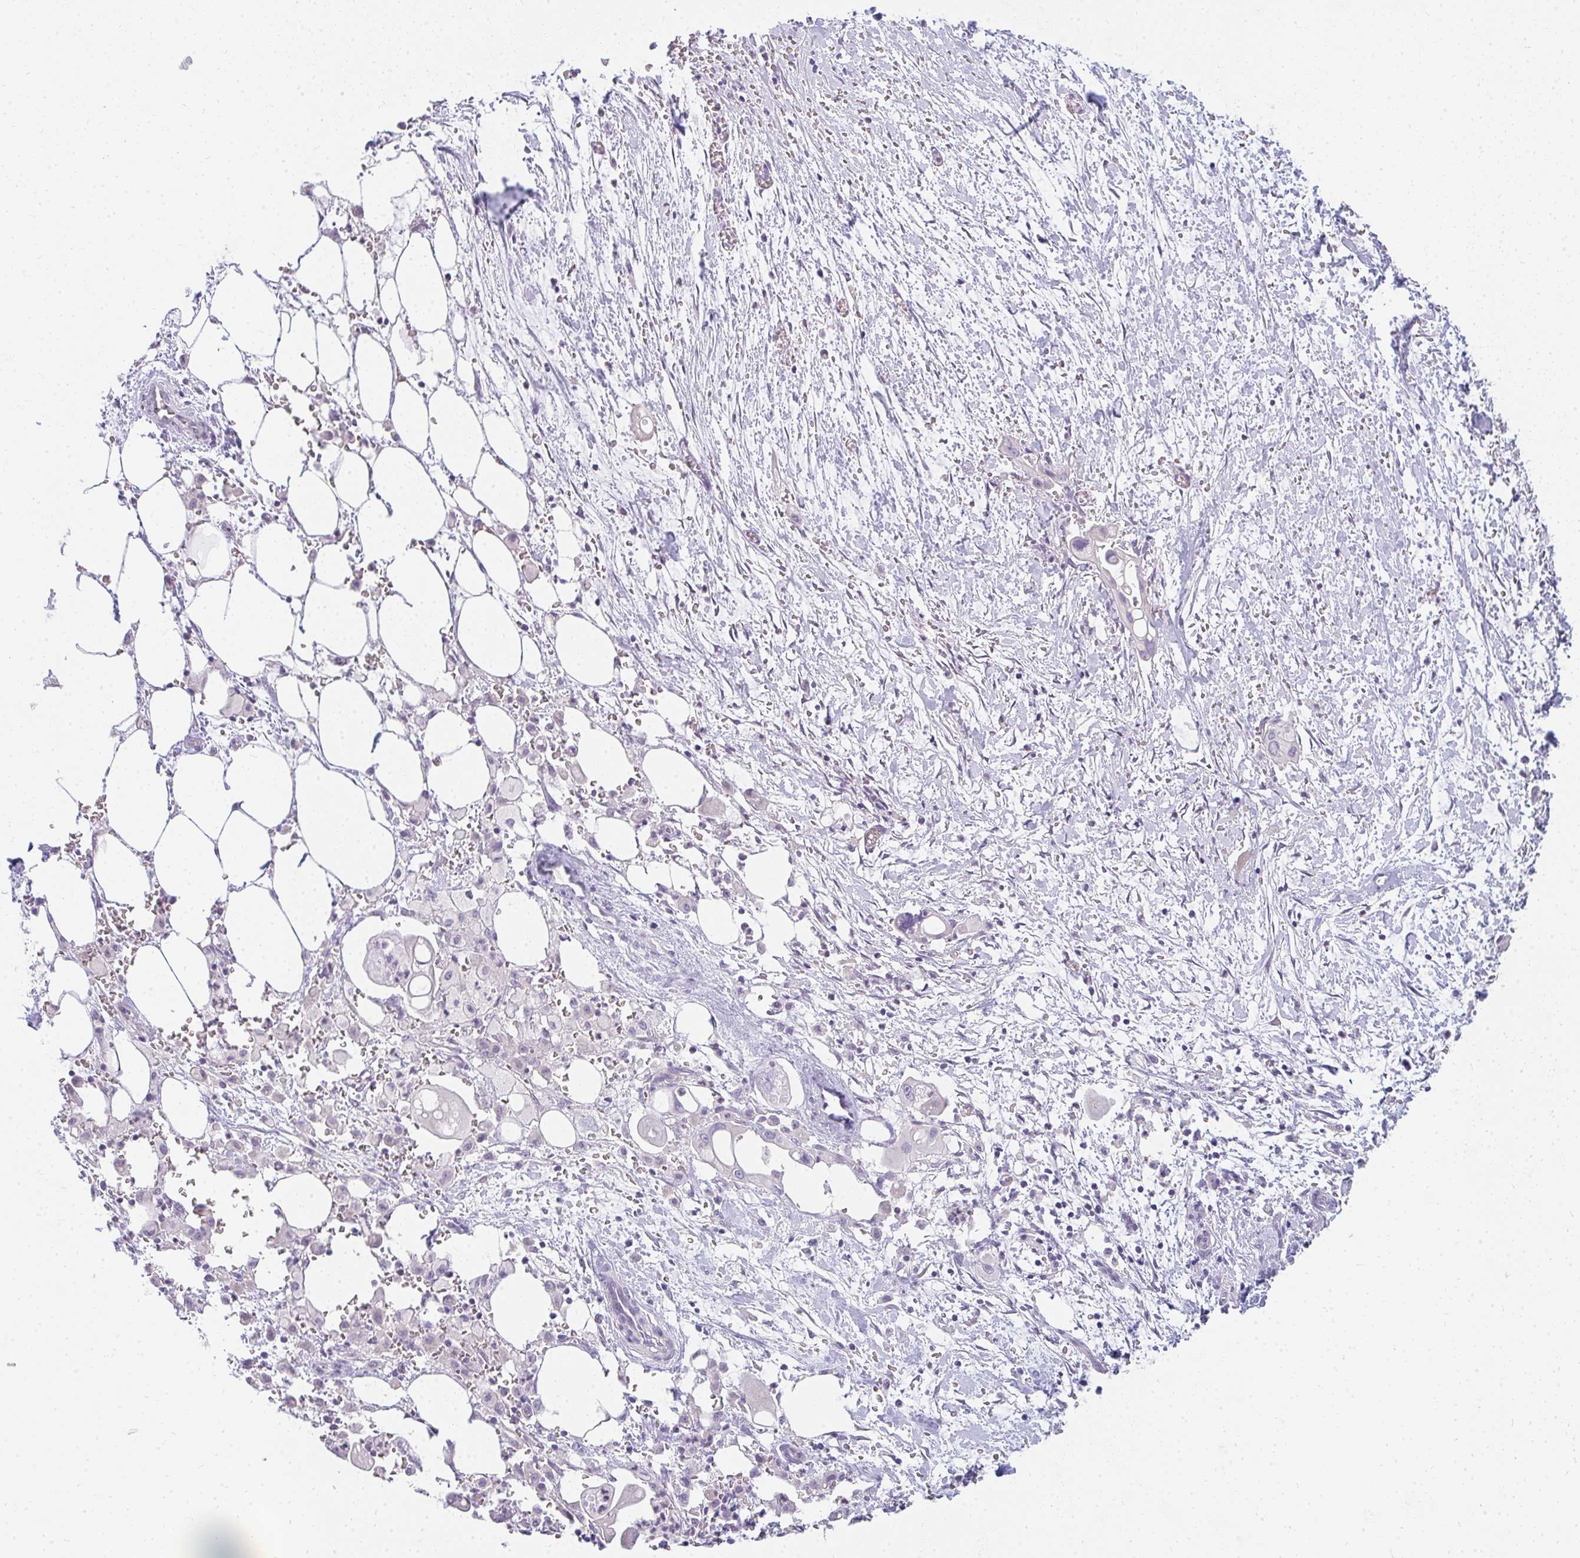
{"staining": {"intensity": "negative", "quantity": "none", "location": "none"}, "tissue": "pancreatic cancer", "cell_type": "Tumor cells", "image_type": "cancer", "snomed": [{"axis": "morphology", "description": "Adenocarcinoma, NOS"}, {"axis": "topography", "description": "Pancreas"}], "caption": "Pancreatic cancer was stained to show a protein in brown. There is no significant positivity in tumor cells.", "gene": "PPP1R3G", "patient": {"sex": "male", "age": 61}}